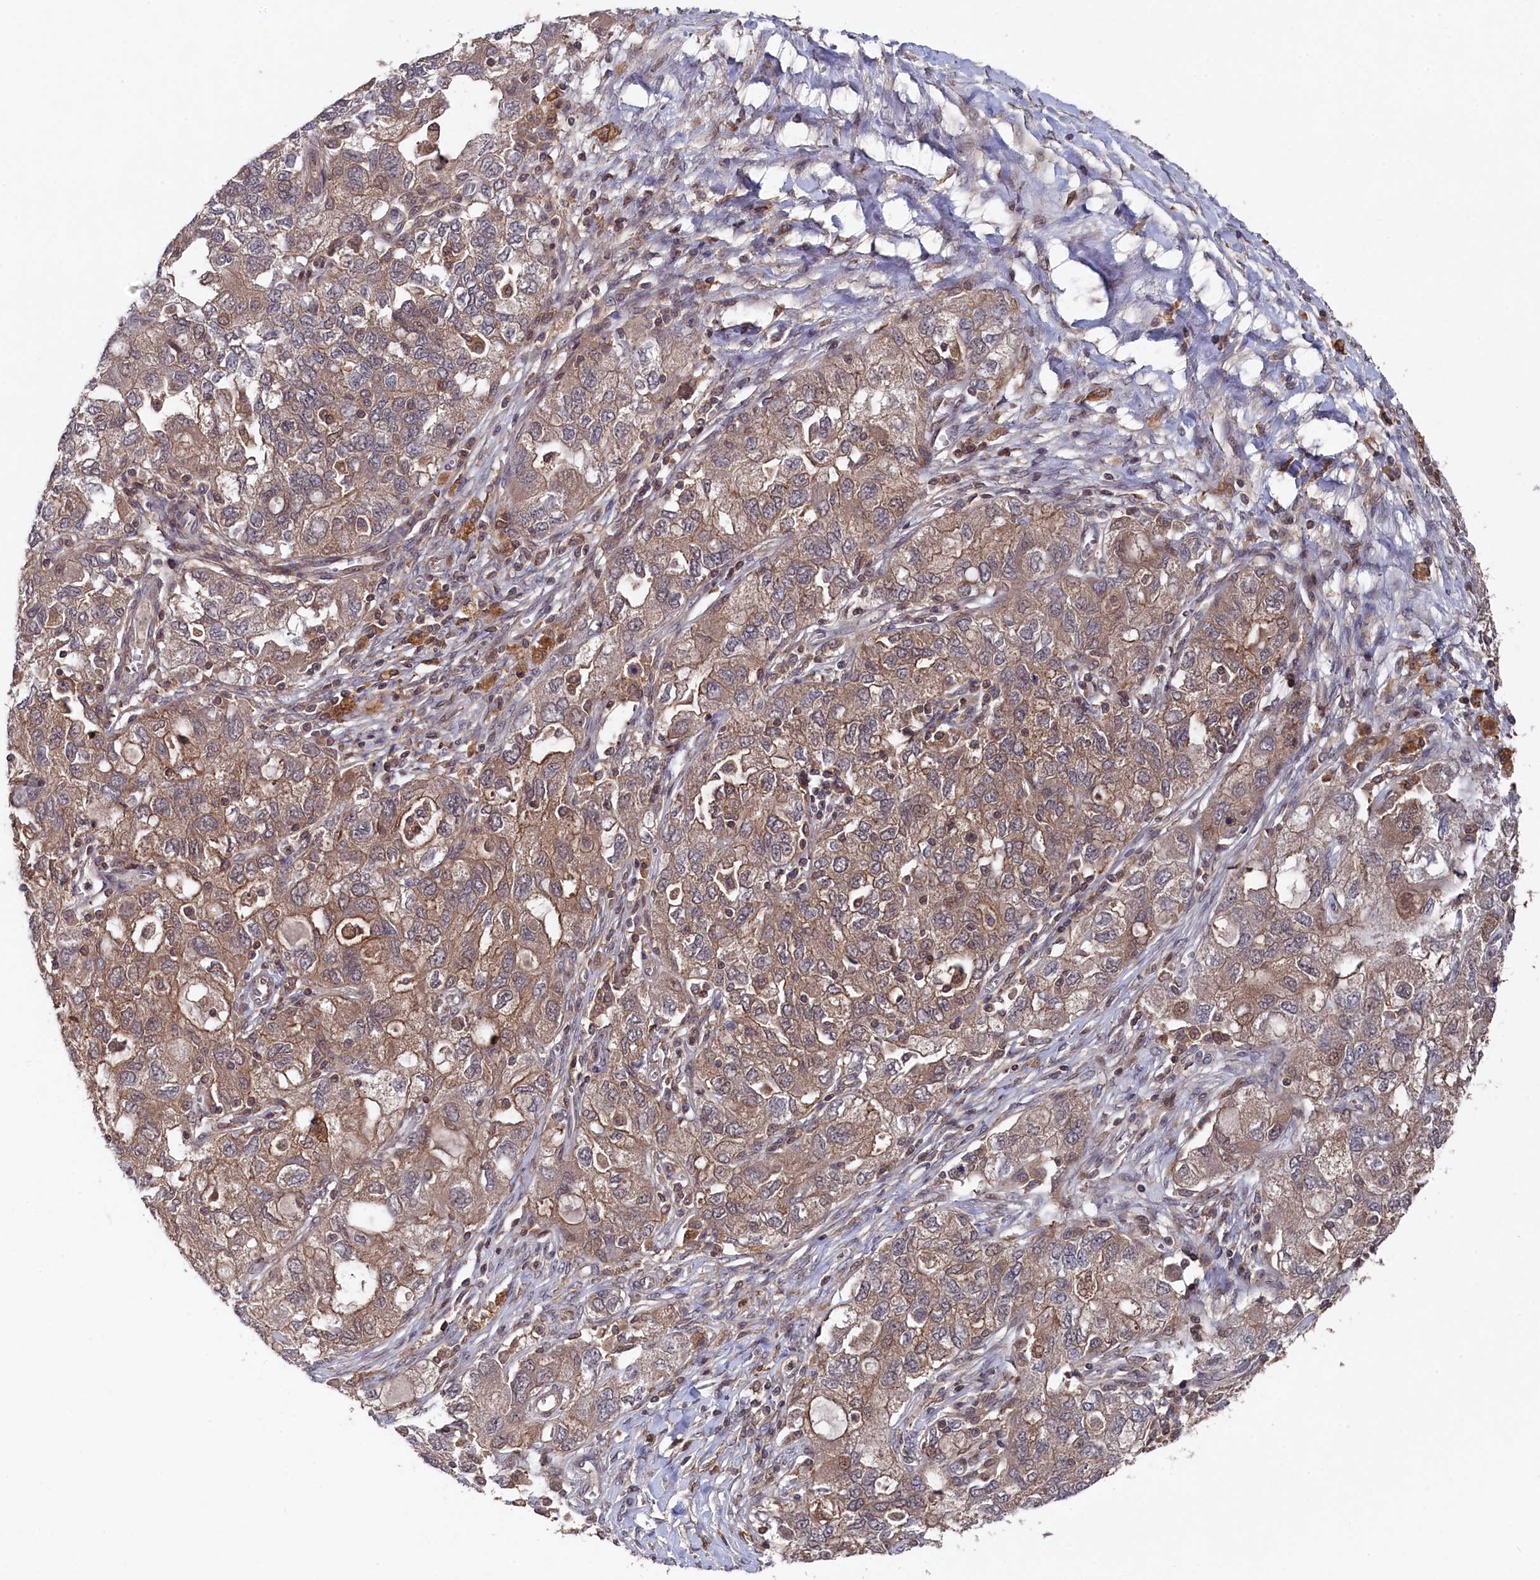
{"staining": {"intensity": "weak", "quantity": ">75%", "location": "cytoplasmic/membranous"}, "tissue": "ovarian cancer", "cell_type": "Tumor cells", "image_type": "cancer", "snomed": [{"axis": "morphology", "description": "Carcinoma, NOS"}, {"axis": "morphology", "description": "Cystadenocarcinoma, serous, NOS"}, {"axis": "topography", "description": "Ovary"}], "caption": "This is a photomicrograph of immunohistochemistry (IHC) staining of carcinoma (ovarian), which shows weak expression in the cytoplasmic/membranous of tumor cells.", "gene": "TMC5", "patient": {"sex": "female", "age": 69}}